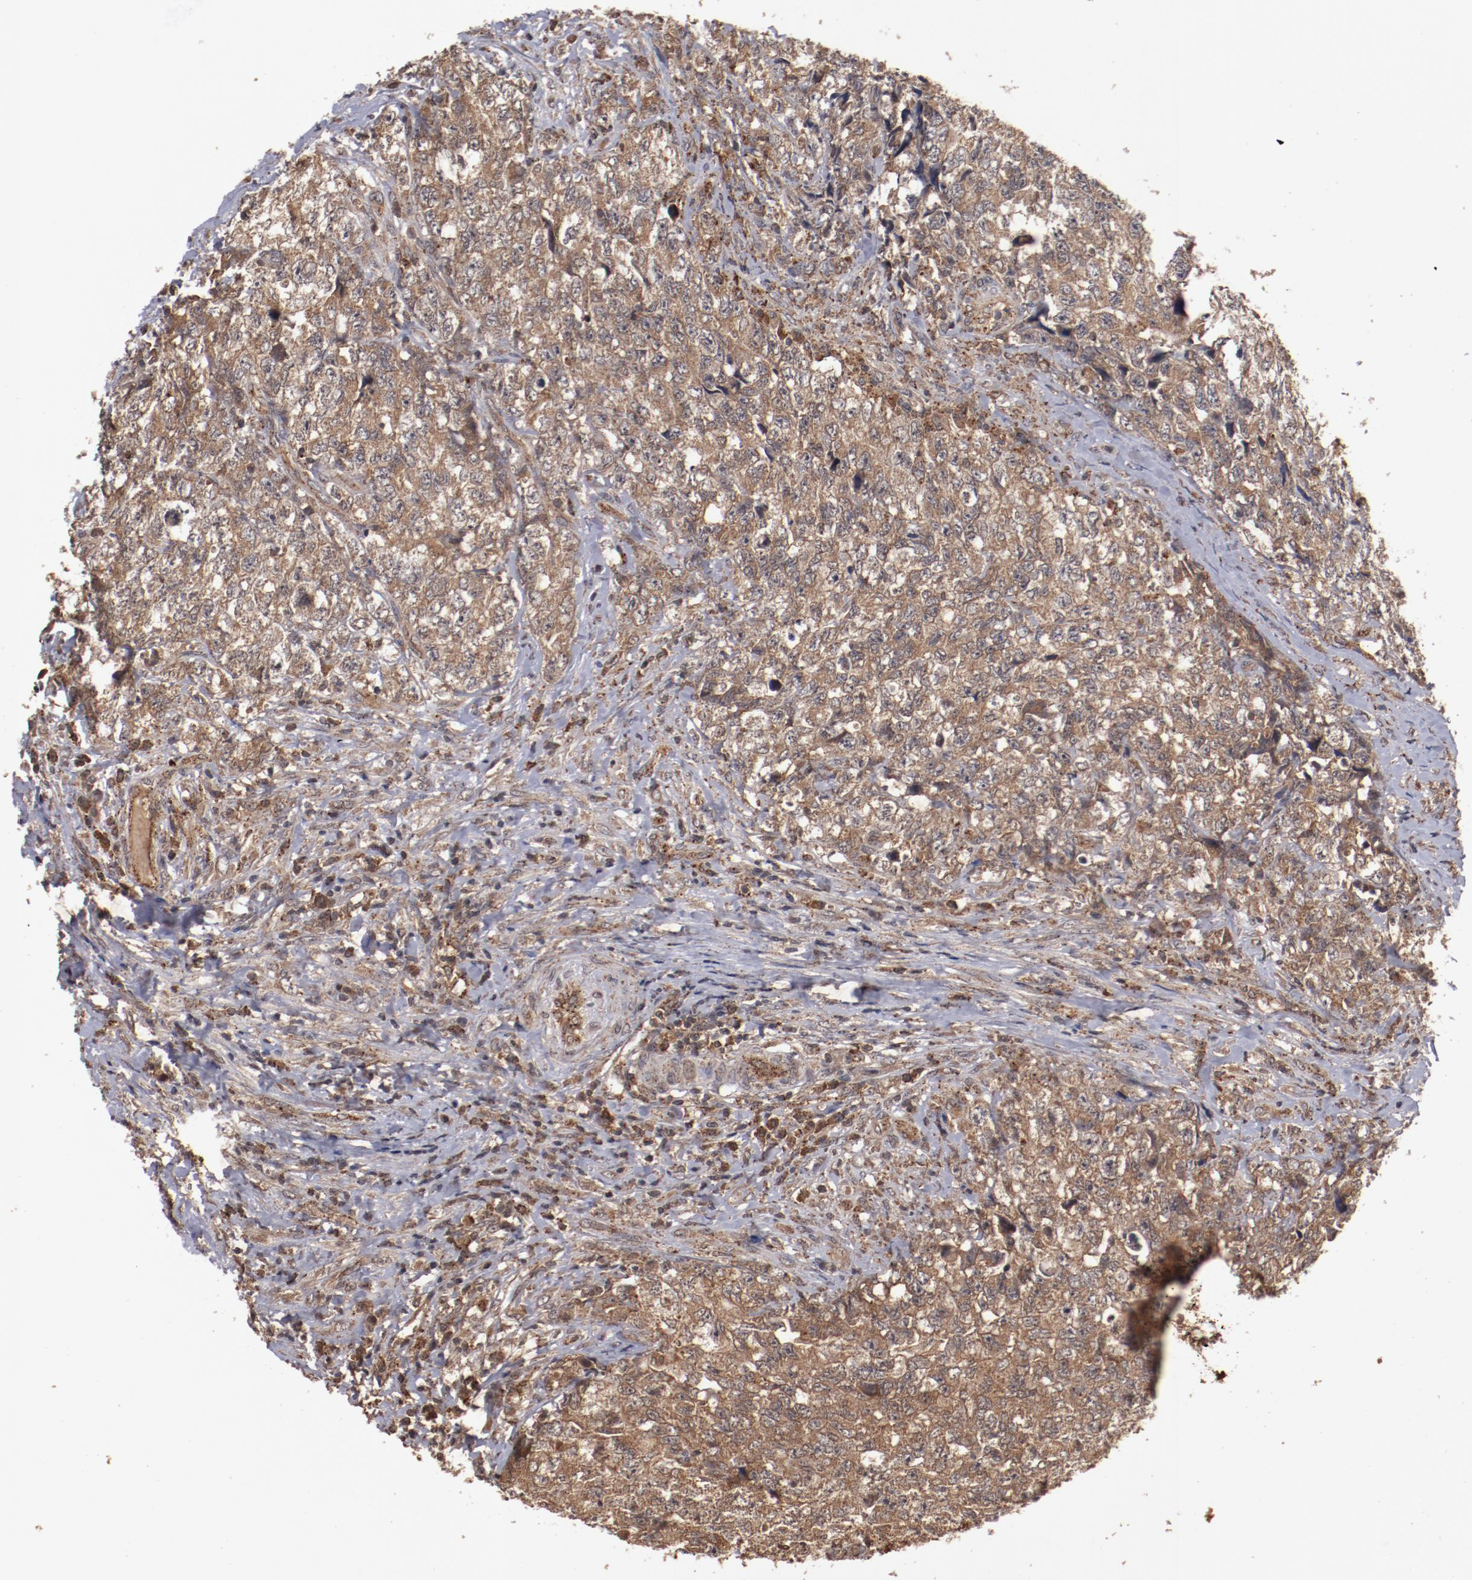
{"staining": {"intensity": "strong", "quantity": ">75%", "location": "cytoplasmic/membranous"}, "tissue": "testis cancer", "cell_type": "Tumor cells", "image_type": "cancer", "snomed": [{"axis": "morphology", "description": "Carcinoma, Embryonal, NOS"}, {"axis": "topography", "description": "Testis"}], "caption": "Protein expression by immunohistochemistry shows strong cytoplasmic/membranous positivity in approximately >75% of tumor cells in embryonal carcinoma (testis).", "gene": "TENM1", "patient": {"sex": "male", "age": 31}}